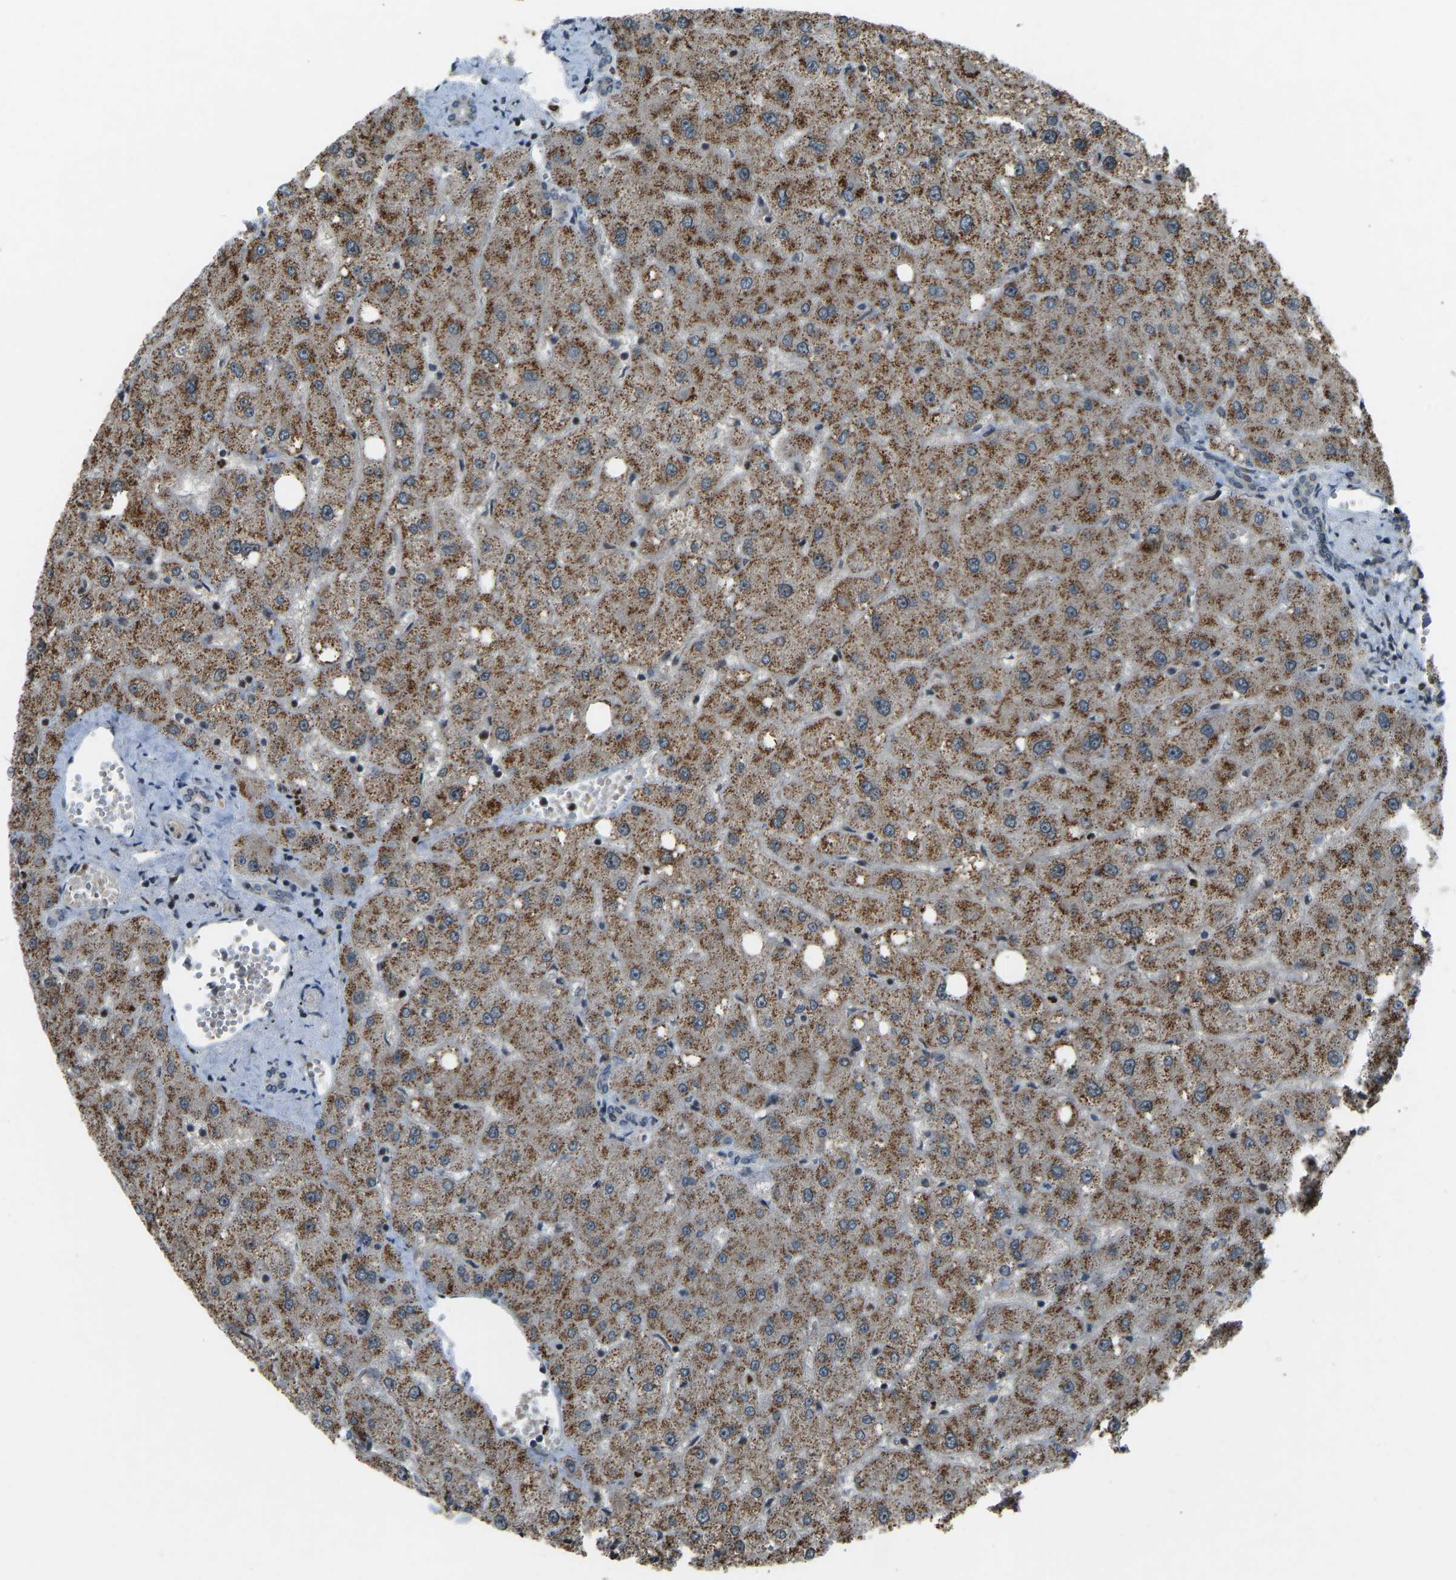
{"staining": {"intensity": "weak", "quantity": "25%-75%", "location": "cytoplasmic/membranous"}, "tissue": "liver", "cell_type": "Cholangiocytes", "image_type": "normal", "snomed": [{"axis": "morphology", "description": "Normal tissue, NOS"}, {"axis": "topography", "description": "Liver"}], "caption": "Weak cytoplasmic/membranous expression for a protein is appreciated in approximately 25%-75% of cholangiocytes of normal liver using IHC.", "gene": "SVOPL", "patient": {"sex": "male", "age": 73}}